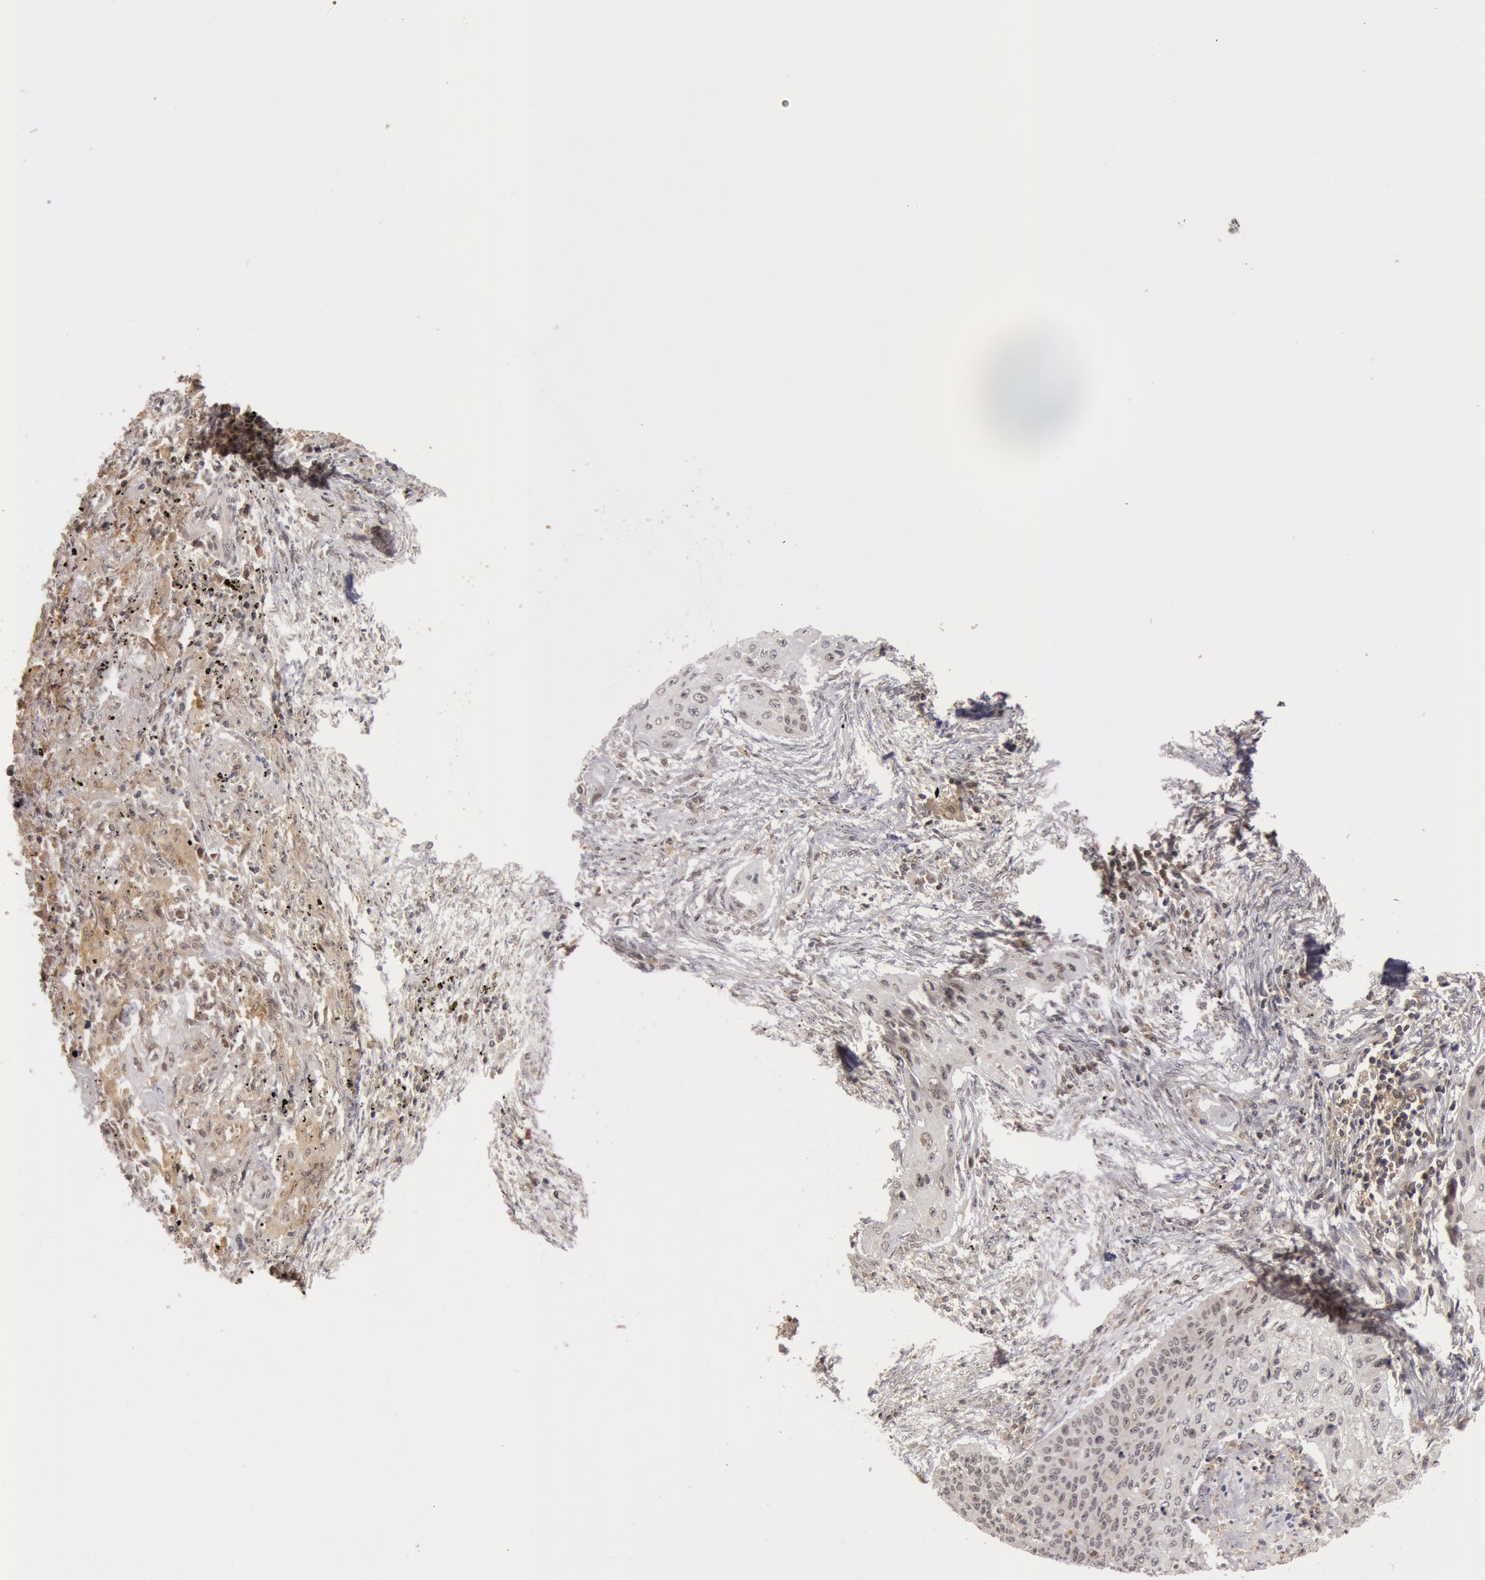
{"staining": {"intensity": "weak", "quantity": "<25%", "location": "nuclear"}, "tissue": "lung cancer", "cell_type": "Tumor cells", "image_type": "cancer", "snomed": [{"axis": "morphology", "description": "Squamous cell carcinoma, NOS"}, {"axis": "topography", "description": "Lung"}], "caption": "The image demonstrates no significant expression in tumor cells of lung squamous cell carcinoma. (Stains: DAB (3,3'-diaminobenzidine) immunohistochemistry with hematoxylin counter stain, Microscopy: brightfield microscopy at high magnification).", "gene": "ZNF350", "patient": {"sex": "male", "age": 71}}